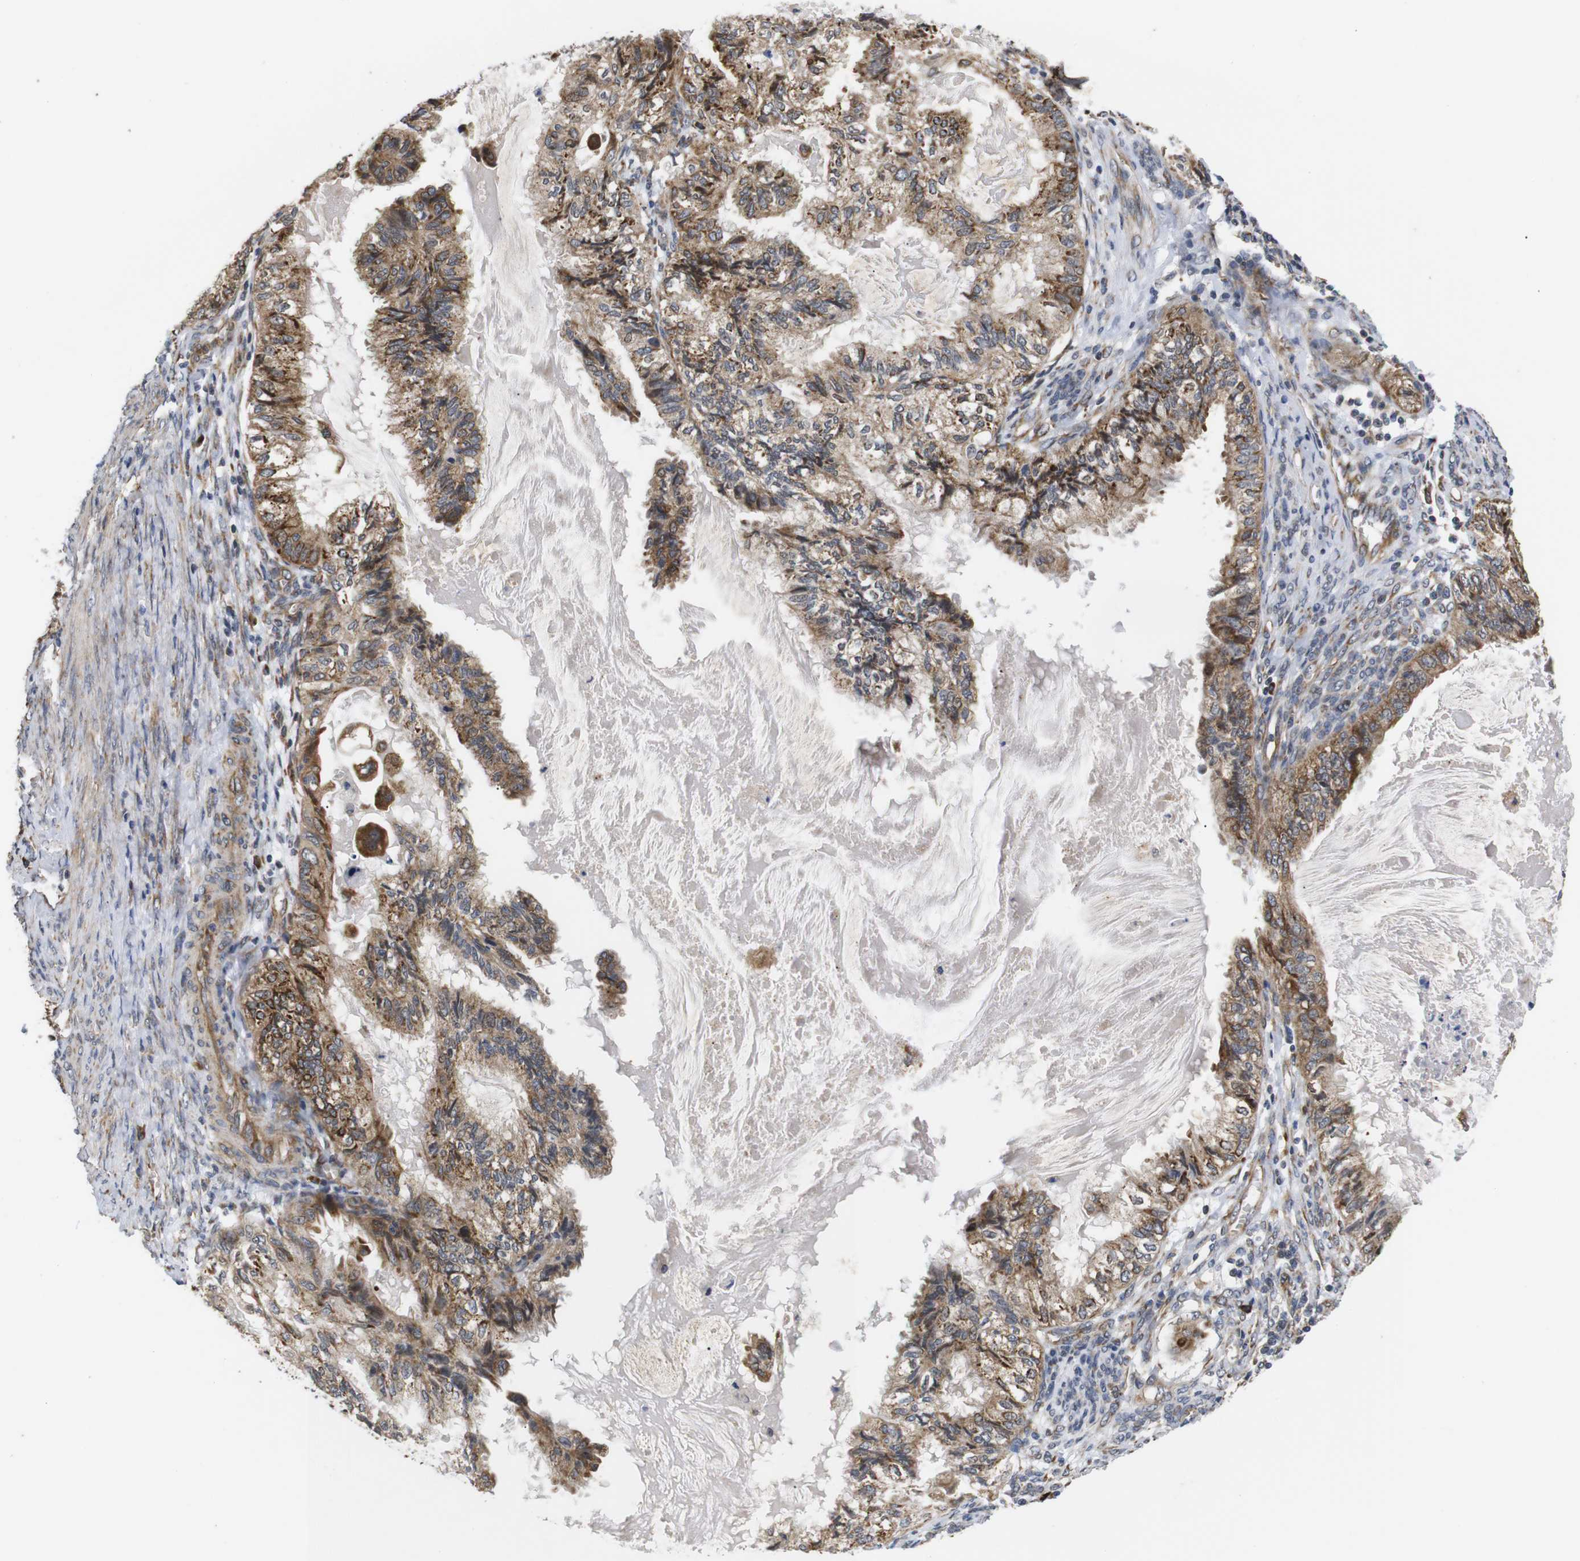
{"staining": {"intensity": "moderate", "quantity": ">75%", "location": "cytoplasmic/membranous"}, "tissue": "cervical cancer", "cell_type": "Tumor cells", "image_type": "cancer", "snomed": [{"axis": "morphology", "description": "Normal tissue, NOS"}, {"axis": "morphology", "description": "Adenocarcinoma, NOS"}, {"axis": "topography", "description": "Cervix"}, {"axis": "topography", "description": "Endometrium"}], "caption": "Immunohistochemical staining of cervical cancer (adenocarcinoma) reveals medium levels of moderate cytoplasmic/membranous protein positivity in about >75% of tumor cells. (DAB (3,3'-diaminobenzidine) IHC with brightfield microscopy, high magnification).", "gene": "KANK4", "patient": {"sex": "female", "age": 86}}